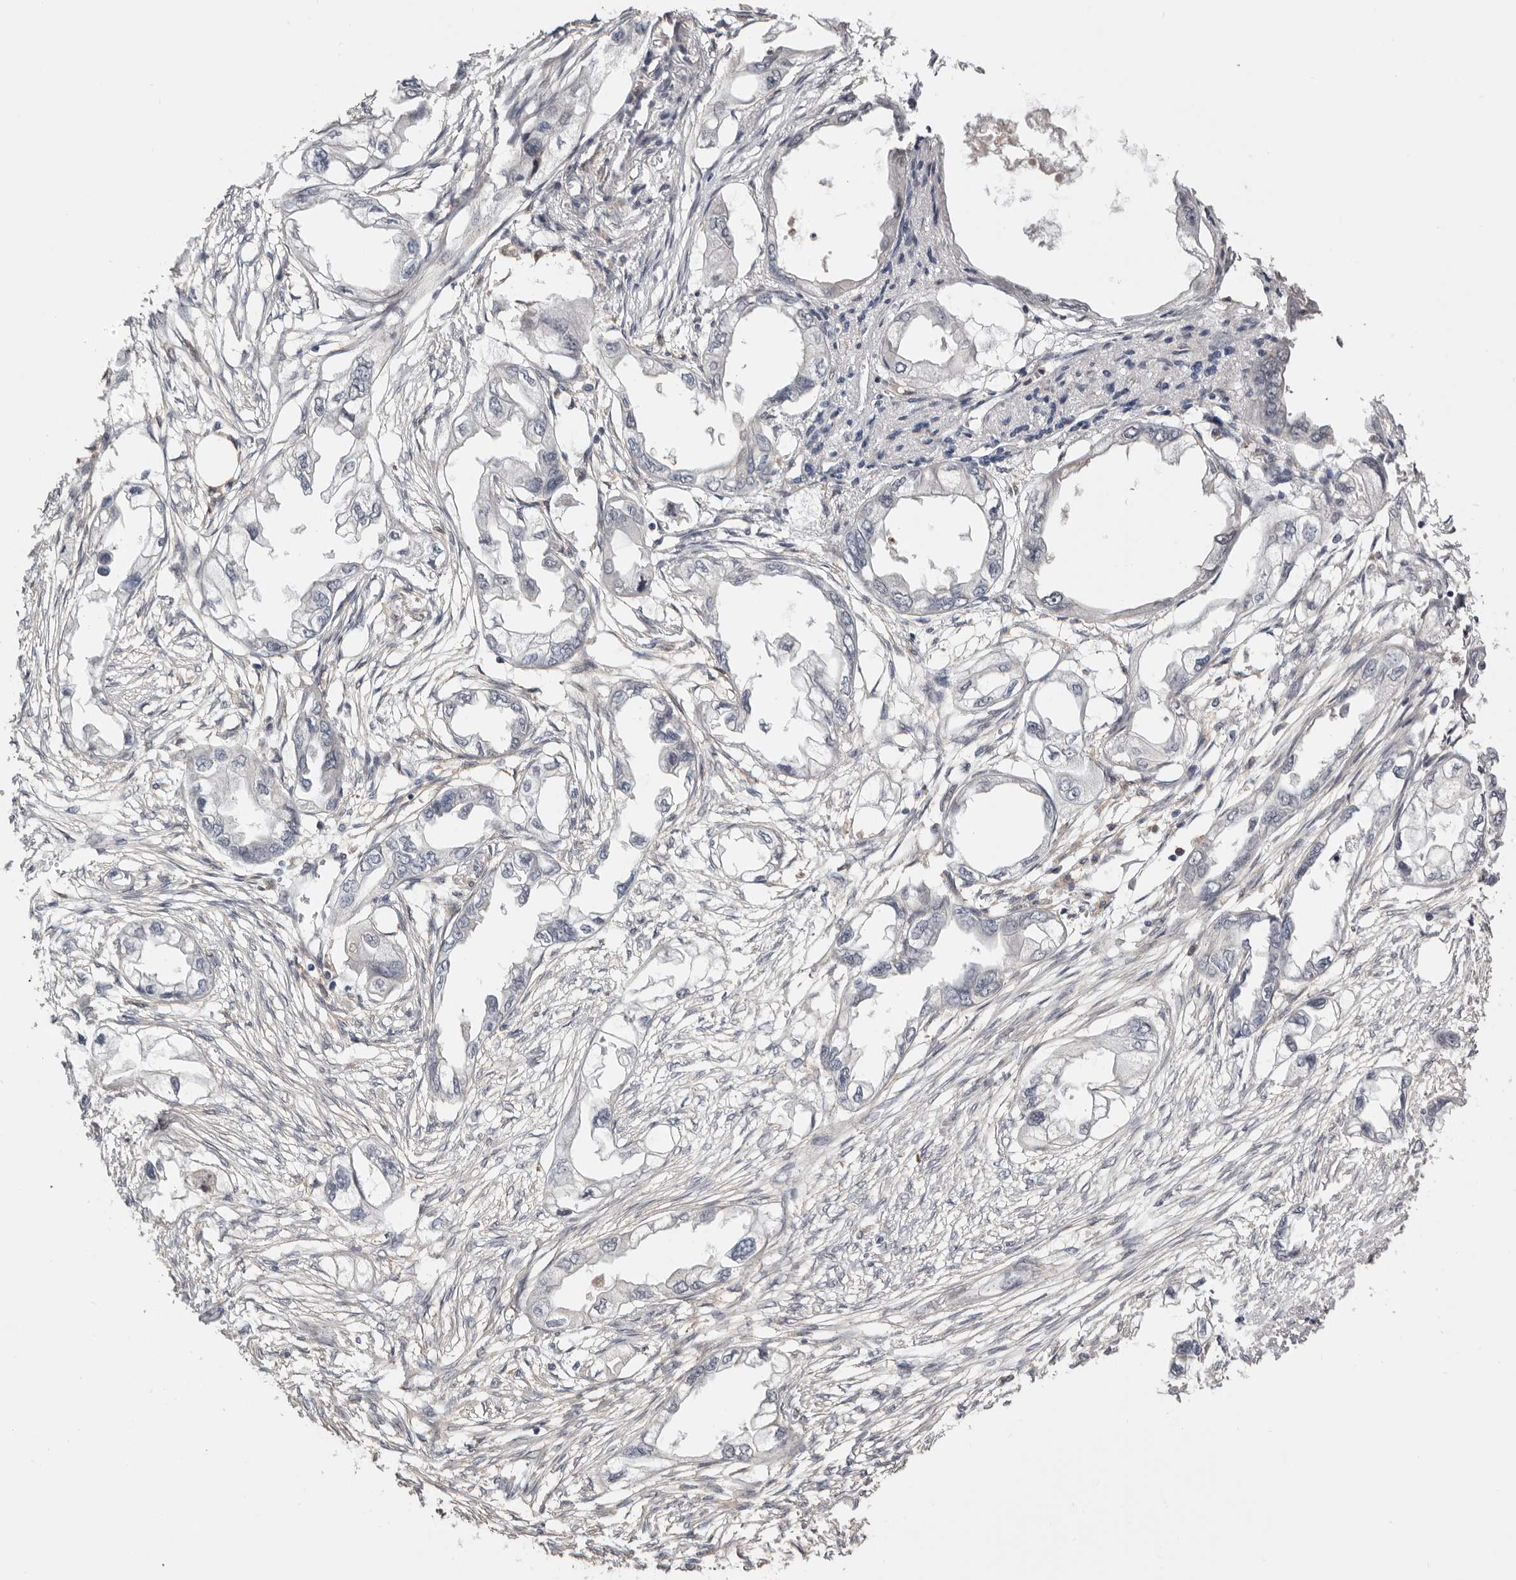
{"staining": {"intensity": "negative", "quantity": "none", "location": "none"}, "tissue": "endometrial cancer", "cell_type": "Tumor cells", "image_type": "cancer", "snomed": [{"axis": "morphology", "description": "Adenocarcinoma, NOS"}, {"axis": "morphology", "description": "Adenocarcinoma, metastatic, NOS"}, {"axis": "topography", "description": "Adipose tissue"}, {"axis": "topography", "description": "Endometrium"}], "caption": "Adenocarcinoma (endometrial) was stained to show a protein in brown. There is no significant positivity in tumor cells.", "gene": "MSRB2", "patient": {"sex": "female", "age": 67}}